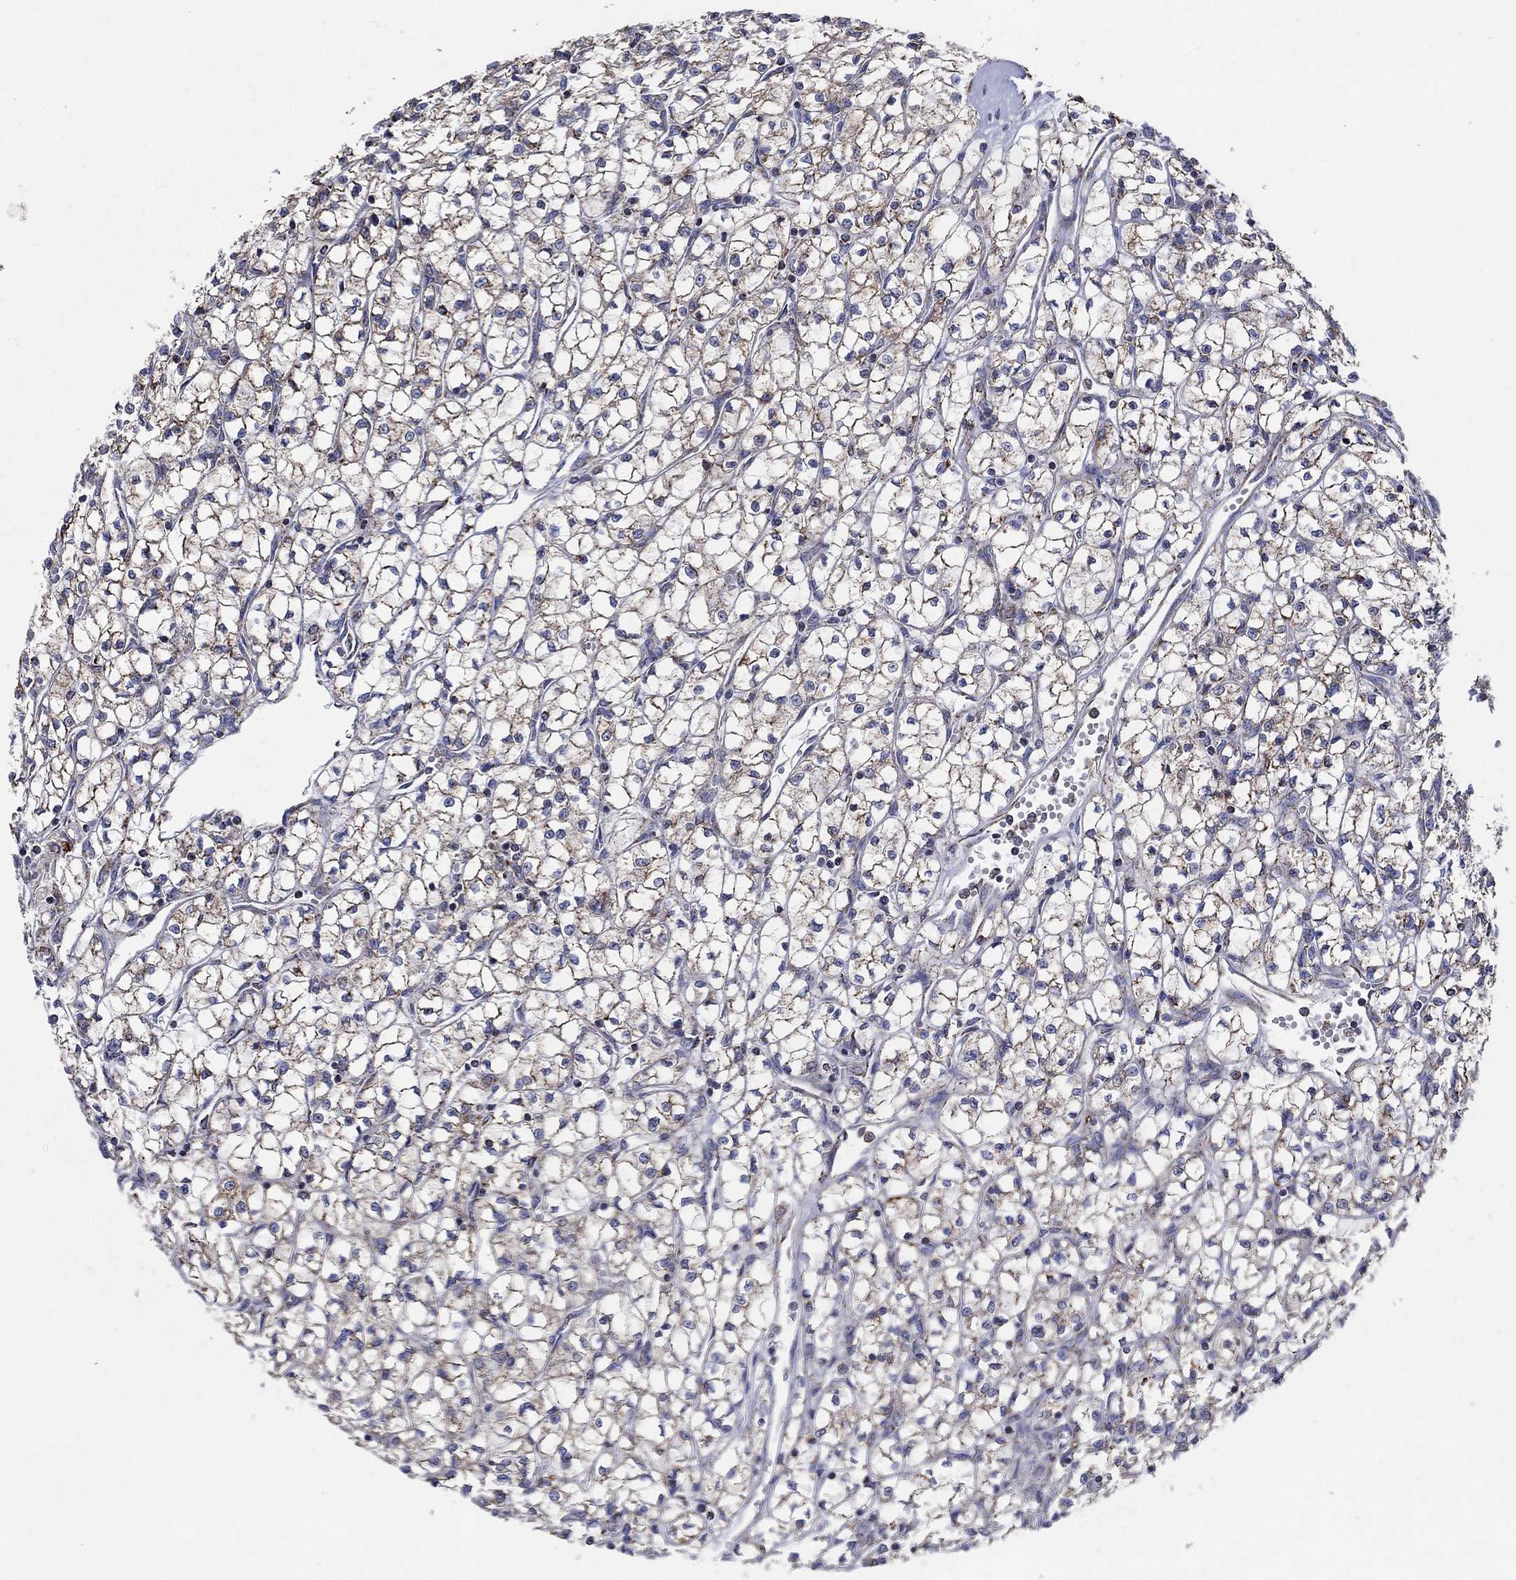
{"staining": {"intensity": "moderate", "quantity": "25%-75%", "location": "cytoplasmic/membranous"}, "tissue": "renal cancer", "cell_type": "Tumor cells", "image_type": "cancer", "snomed": [{"axis": "morphology", "description": "Adenocarcinoma, NOS"}, {"axis": "topography", "description": "Kidney"}], "caption": "Renal cancer (adenocarcinoma) stained for a protein shows moderate cytoplasmic/membranous positivity in tumor cells.", "gene": "C9orf85", "patient": {"sex": "female", "age": 64}}